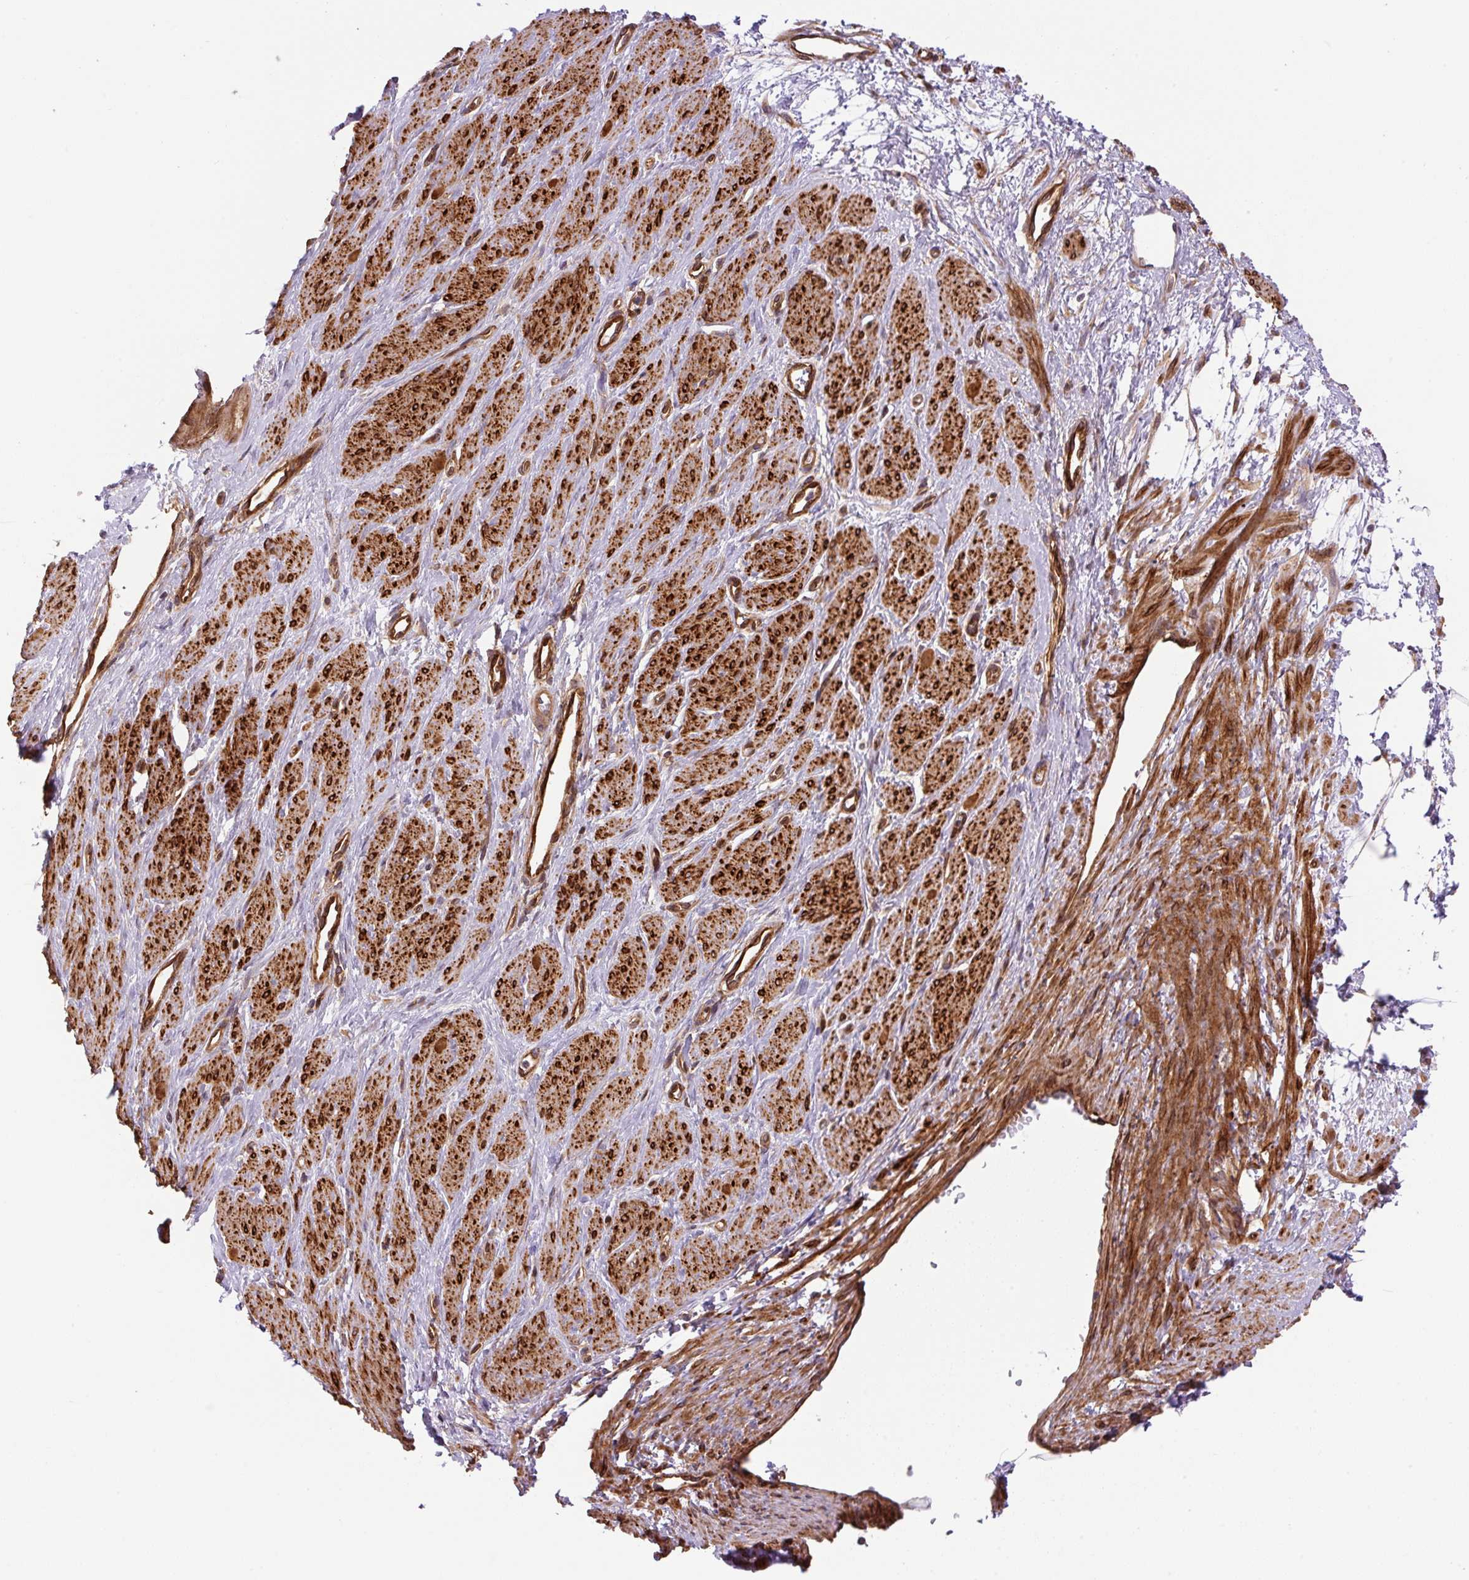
{"staining": {"intensity": "strong", "quantity": ">75%", "location": "cytoplasmic/membranous"}, "tissue": "smooth muscle", "cell_type": "Smooth muscle cells", "image_type": "normal", "snomed": [{"axis": "morphology", "description": "Normal tissue, NOS"}, {"axis": "topography", "description": "Smooth muscle"}, {"axis": "topography", "description": "Uterus"}], "caption": "Immunohistochemistry (IHC) (DAB) staining of normal human smooth muscle shows strong cytoplasmic/membranous protein staining in about >75% of smooth muscle cells.", "gene": "SEPTIN10", "patient": {"sex": "female", "age": 39}}